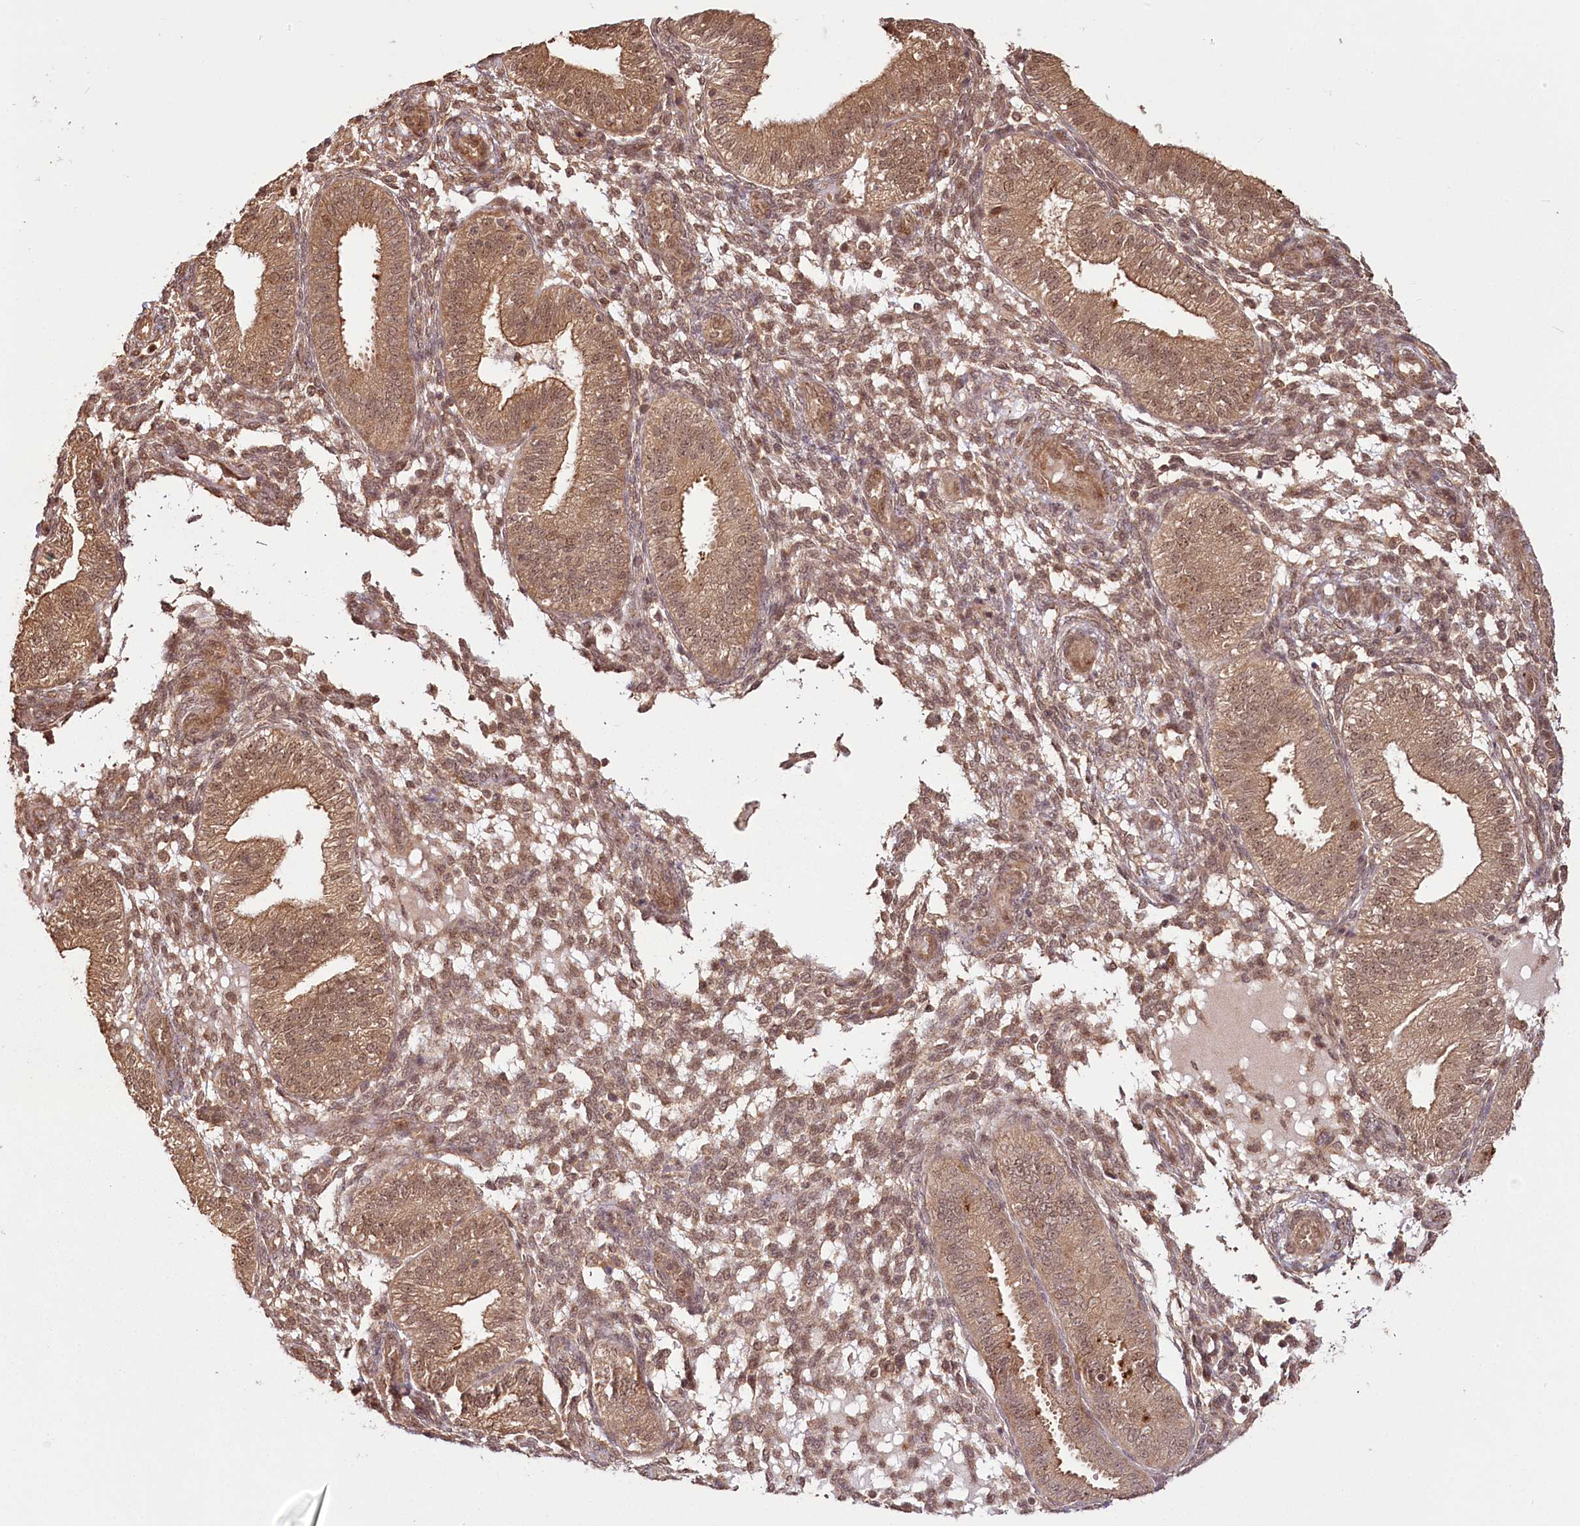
{"staining": {"intensity": "moderate", "quantity": "<25%", "location": "cytoplasmic/membranous"}, "tissue": "endometrium", "cell_type": "Cells in endometrial stroma", "image_type": "normal", "snomed": [{"axis": "morphology", "description": "Normal tissue, NOS"}, {"axis": "topography", "description": "Endometrium"}], "caption": "High-power microscopy captured an IHC image of unremarkable endometrium, revealing moderate cytoplasmic/membranous positivity in about <25% of cells in endometrial stroma. (DAB (3,3'-diaminobenzidine) IHC, brown staining for protein, blue staining for nuclei).", "gene": "R3HDM2", "patient": {"sex": "female", "age": 39}}